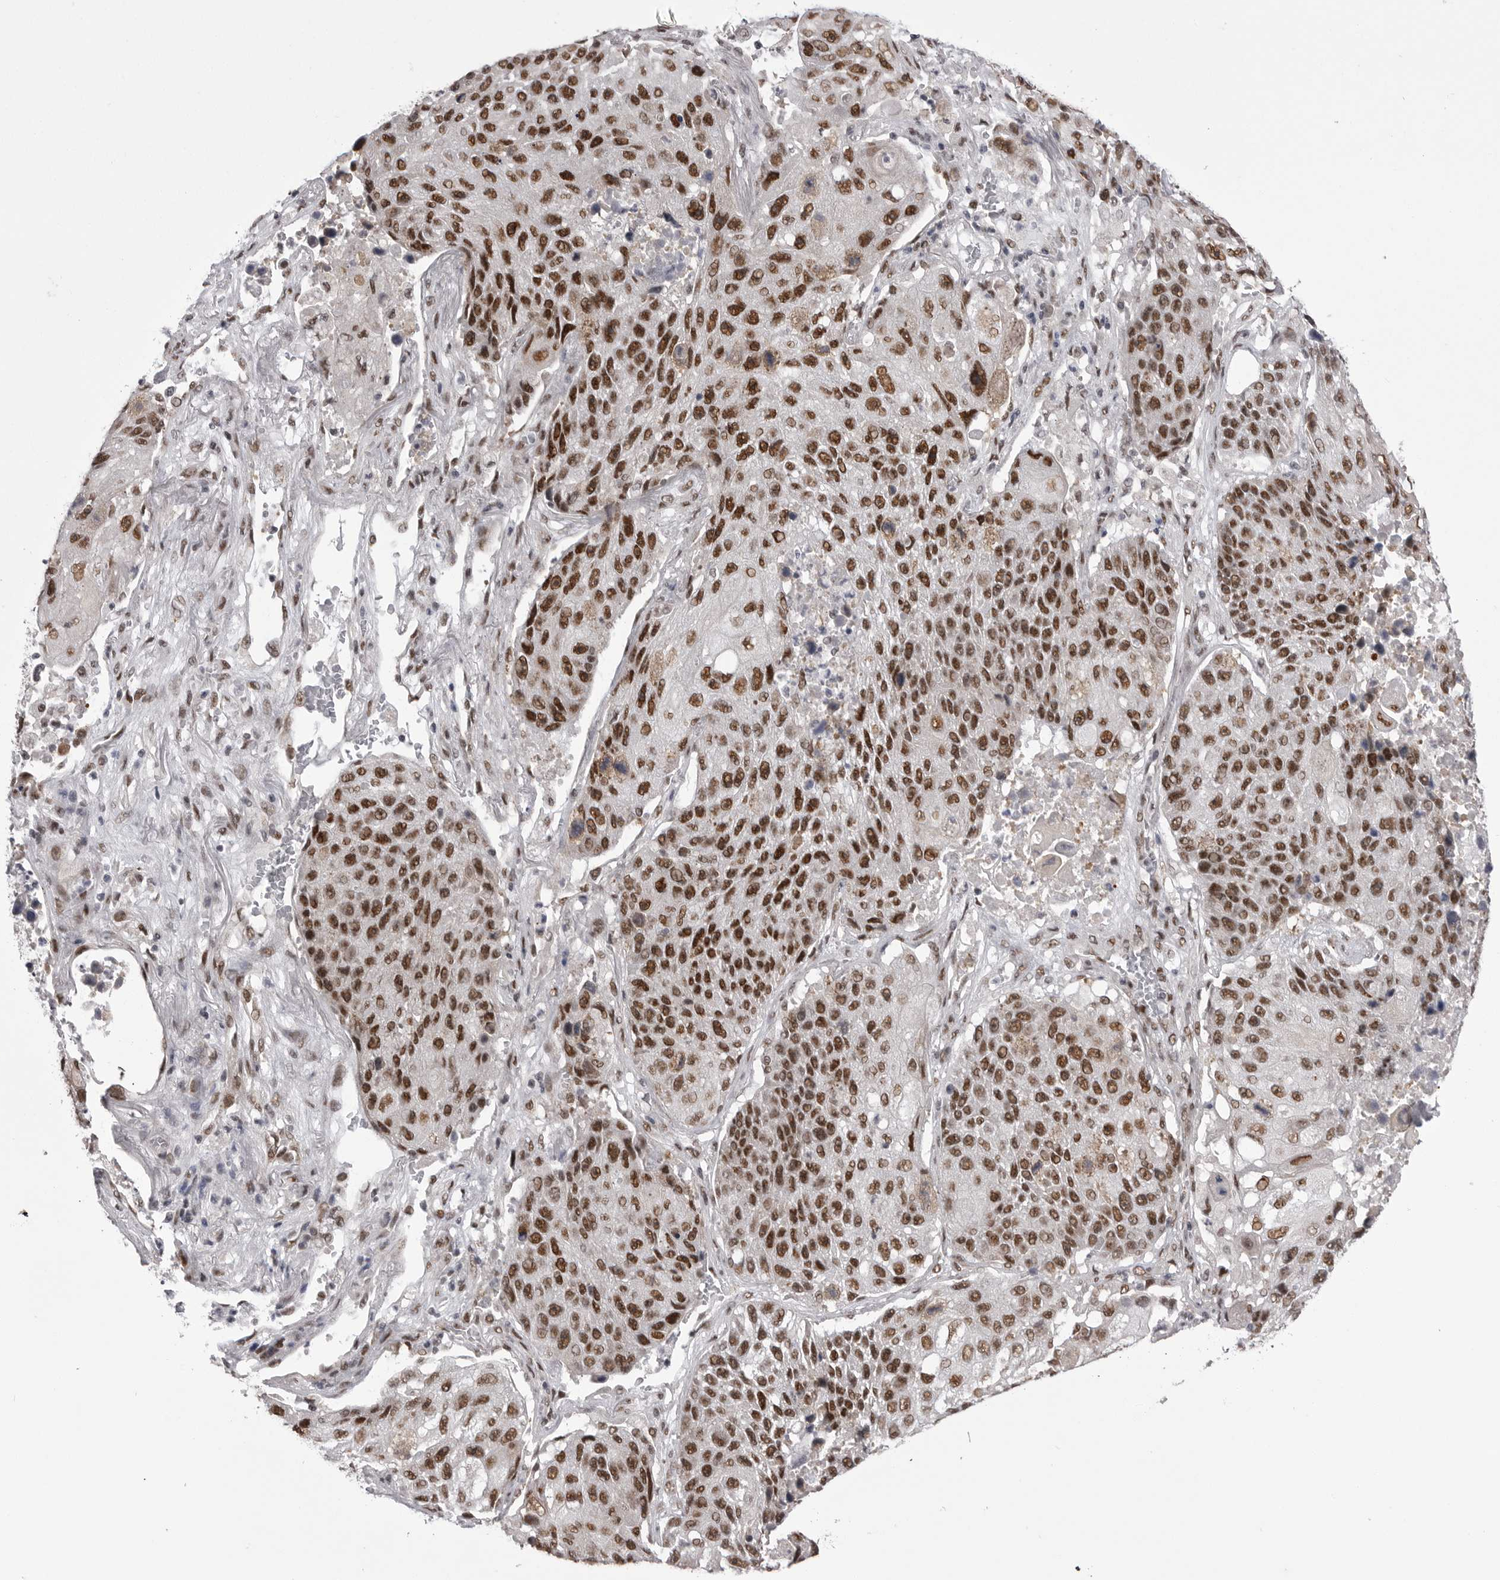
{"staining": {"intensity": "strong", "quantity": ">75%", "location": "nuclear"}, "tissue": "lung cancer", "cell_type": "Tumor cells", "image_type": "cancer", "snomed": [{"axis": "morphology", "description": "Squamous cell carcinoma, NOS"}, {"axis": "topography", "description": "Lung"}], "caption": "Lung squamous cell carcinoma stained for a protein displays strong nuclear positivity in tumor cells.", "gene": "MEPCE", "patient": {"sex": "male", "age": 61}}